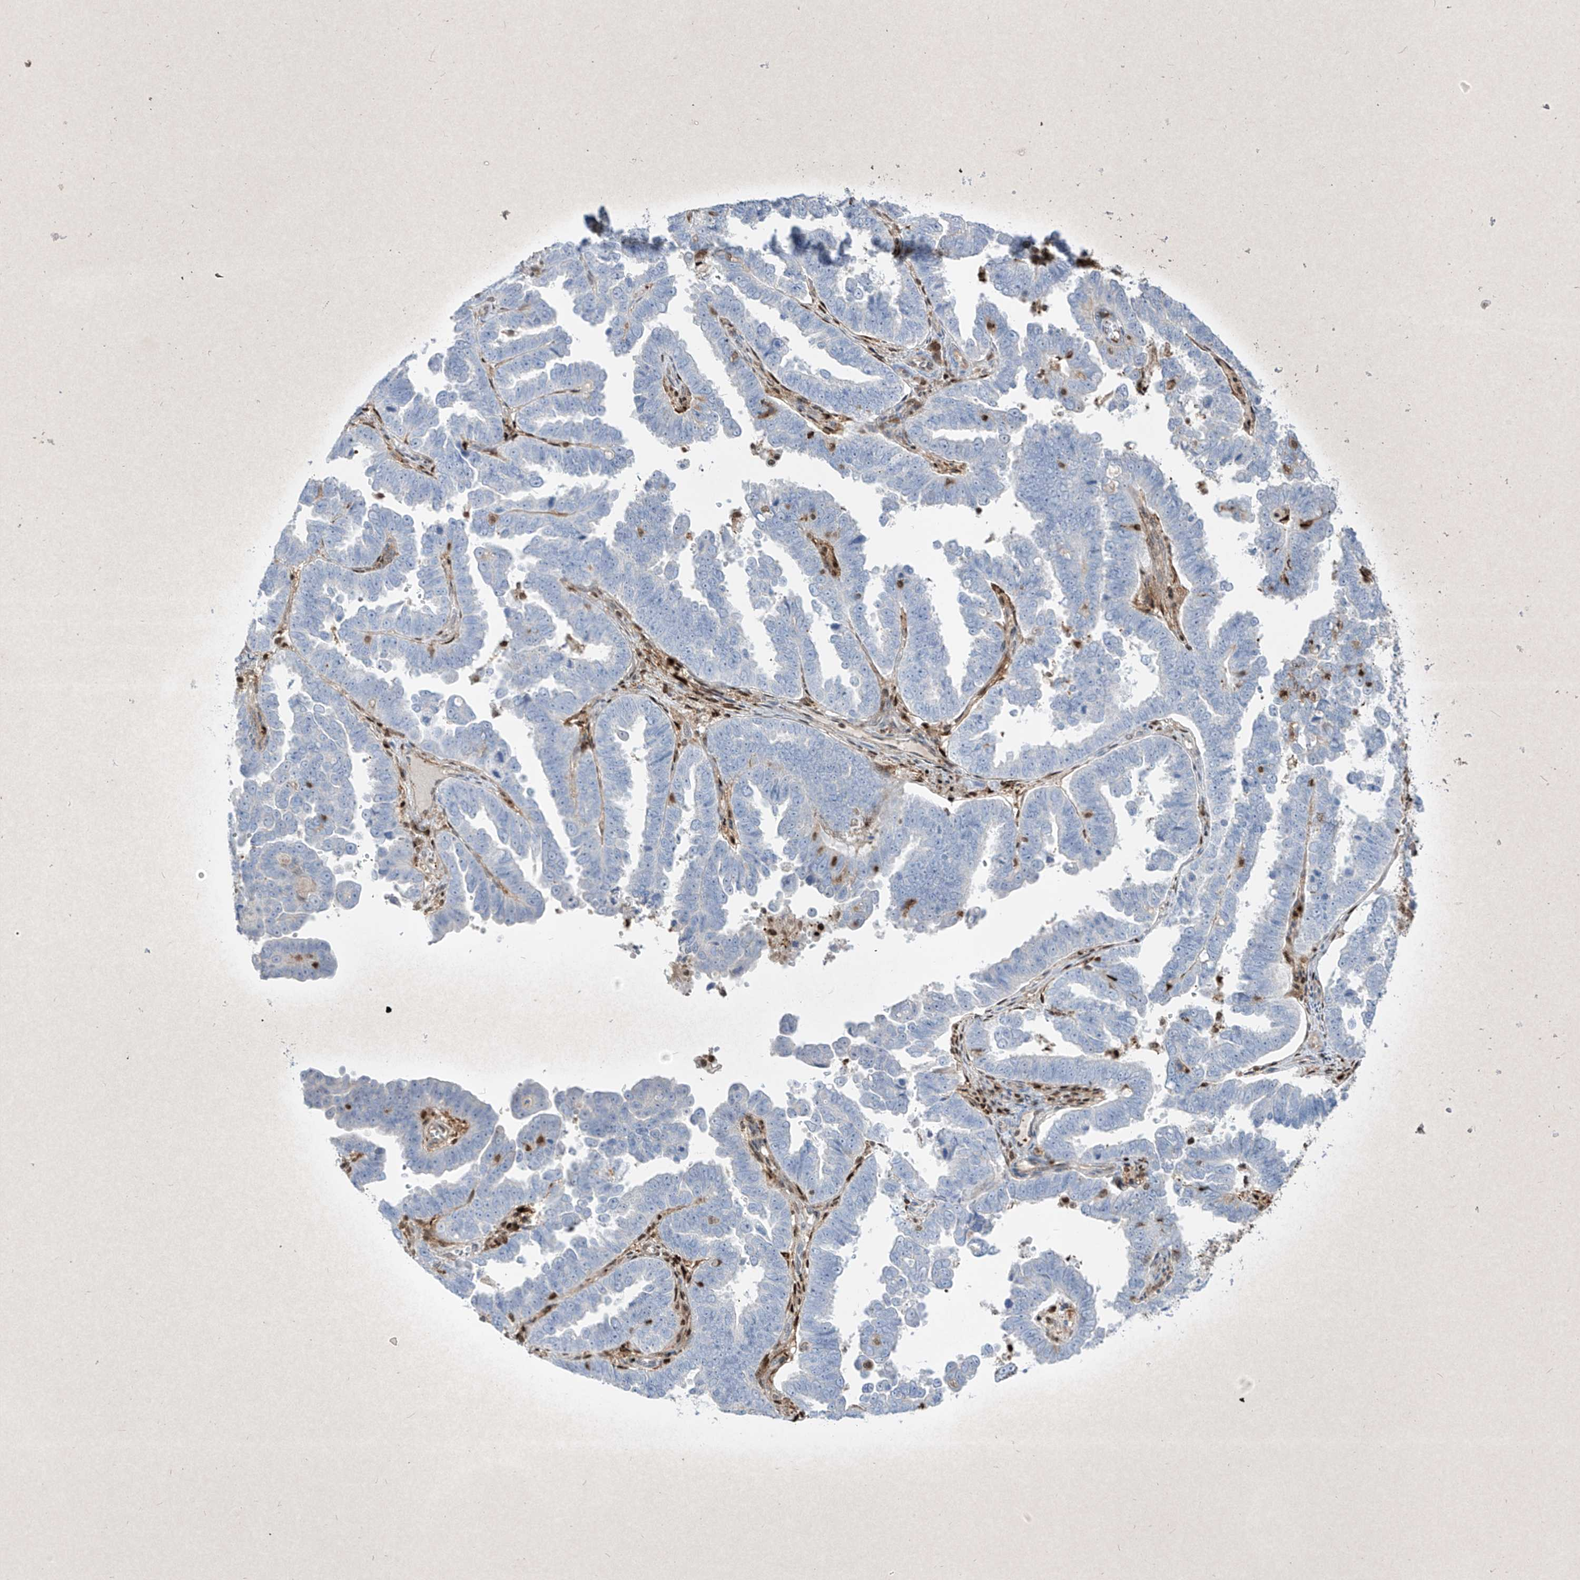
{"staining": {"intensity": "negative", "quantity": "none", "location": "none"}, "tissue": "endometrial cancer", "cell_type": "Tumor cells", "image_type": "cancer", "snomed": [{"axis": "morphology", "description": "Adenocarcinoma, NOS"}, {"axis": "topography", "description": "Endometrium"}], "caption": "Immunohistochemistry (IHC) of human endometrial adenocarcinoma reveals no staining in tumor cells.", "gene": "PSMB10", "patient": {"sex": "female", "age": 75}}